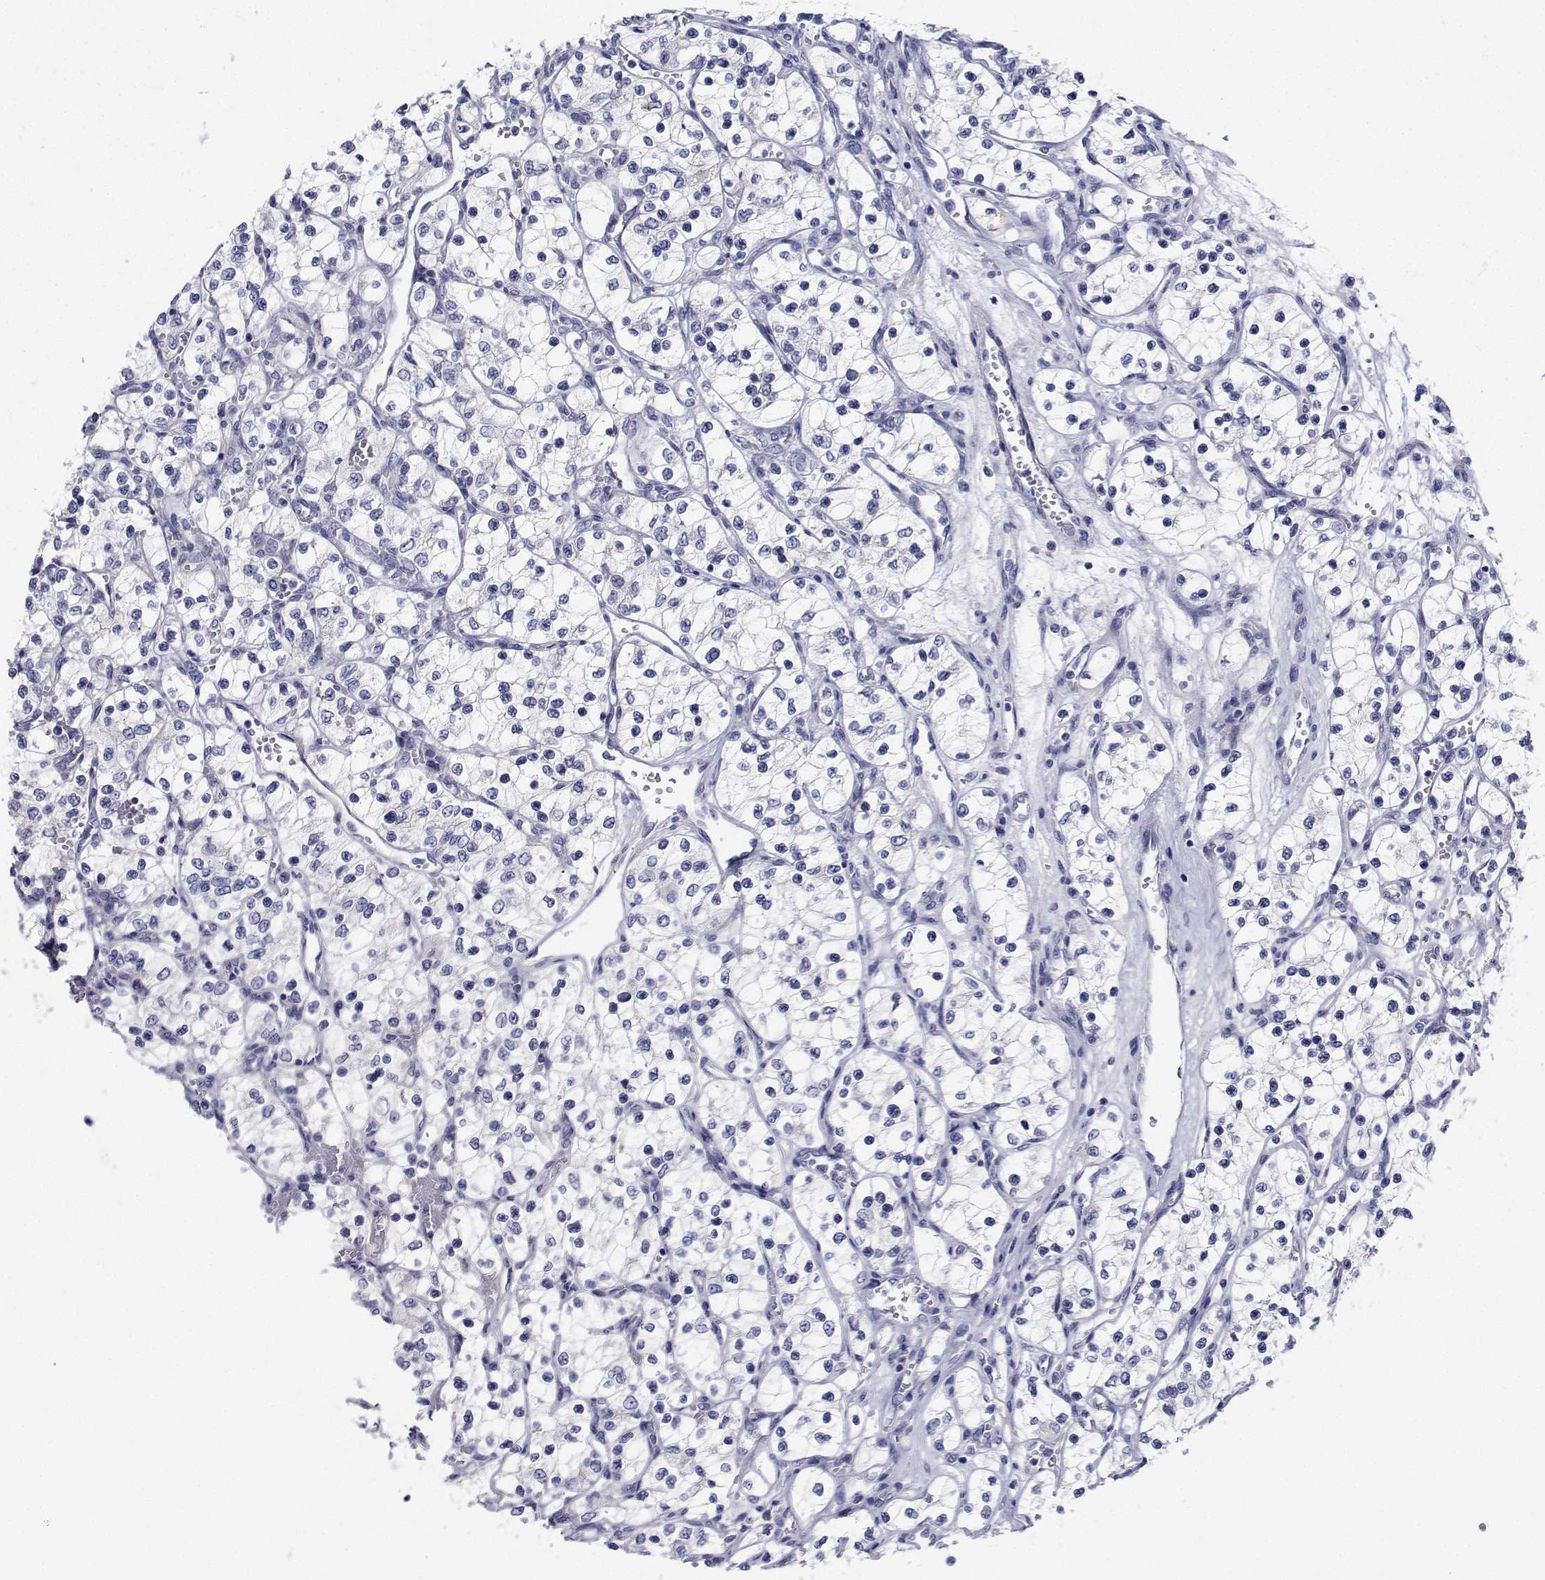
{"staining": {"intensity": "negative", "quantity": "none", "location": "none"}, "tissue": "renal cancer", "cell_type": "Tumor cells", "image_type": "cancer", "snomed": [{"axis": "morphology", "description": "Adenocarcinoma, NOS"}, {"axis": "topography", "description": "Kidney"}], "caption": "Human renal cancer (adenocarcinoma) stained for a protein using IHC shows no positivity in tumor cells.", "gene": "CDHR3", "patient": {"sex": "female", "age": 69}}